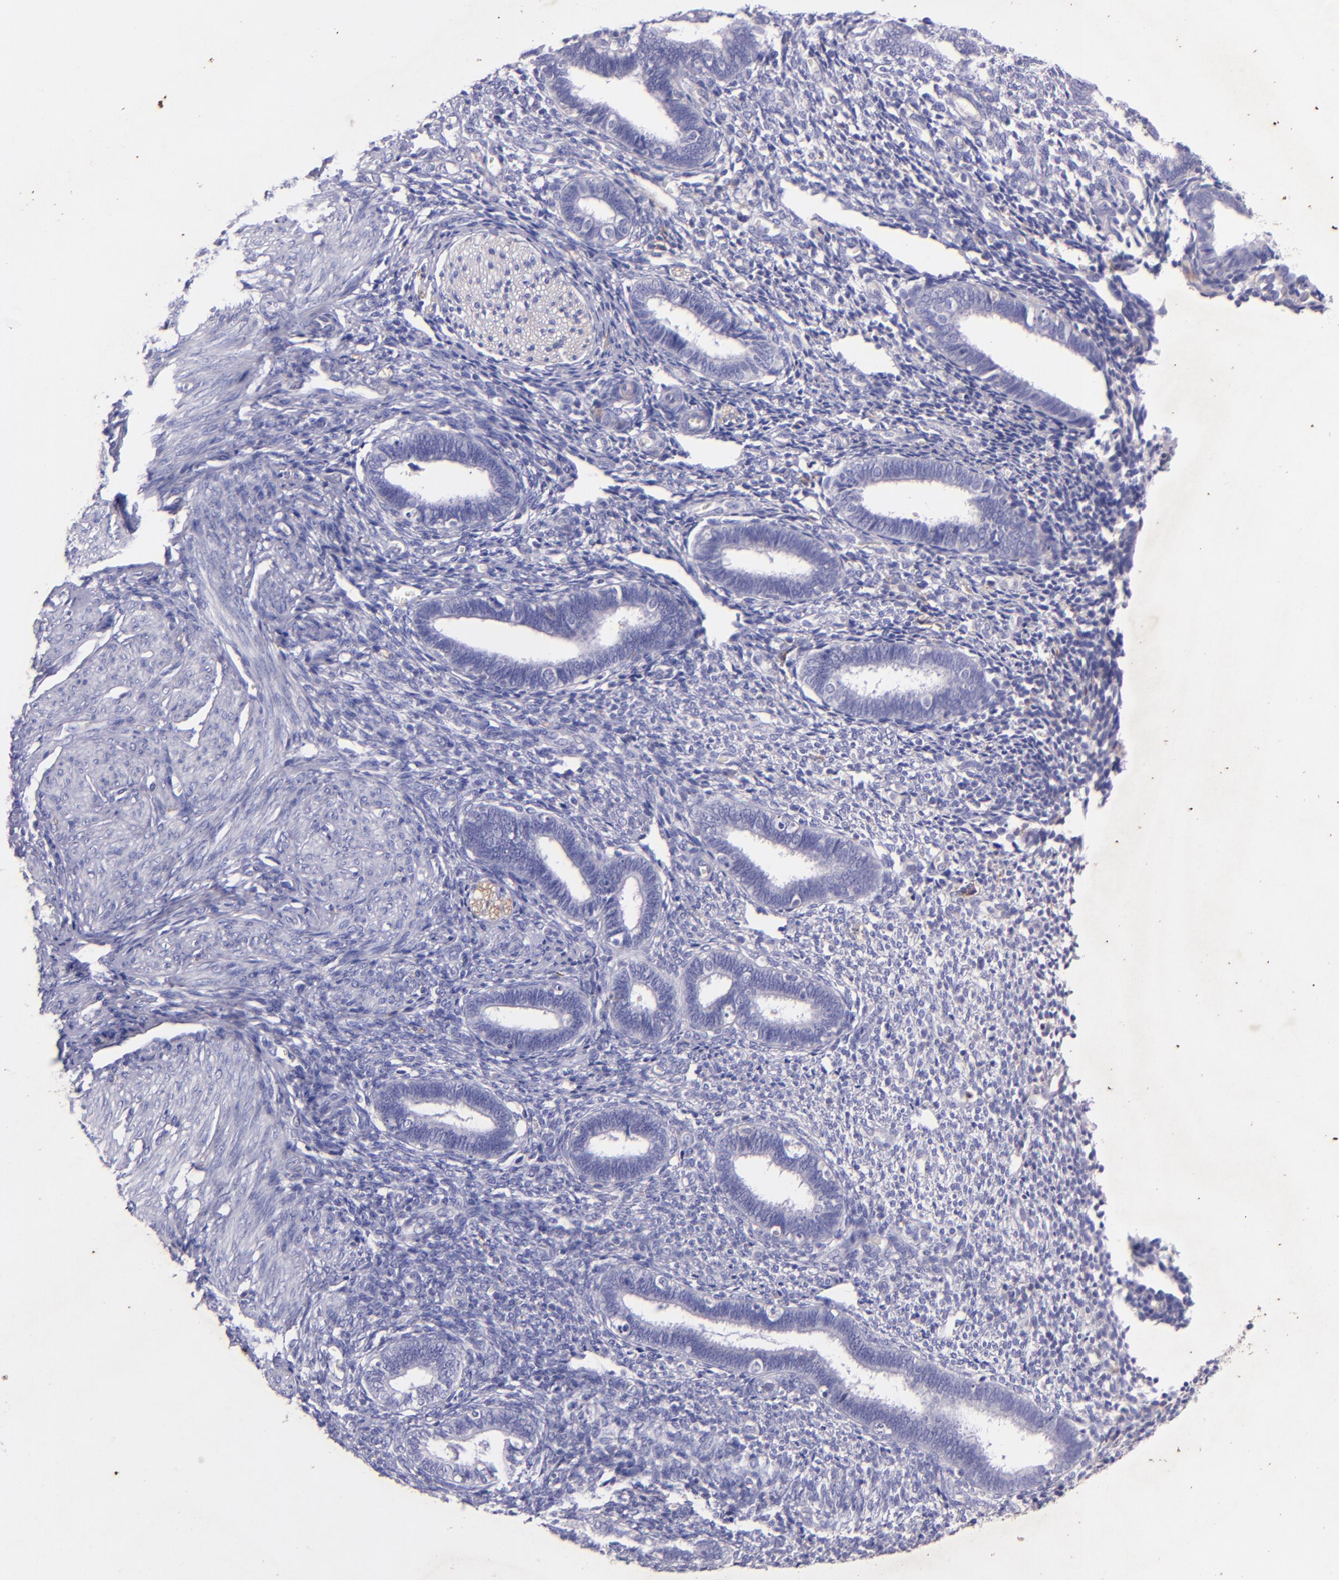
{"staining": {"intensity": "negative", "quantity": "none", "location": "none"}, "tissue": "endometrium", "cell_type": "Cells in endometrial stroma", "image_type": "normal", "snomed": [{"axis": "morphology", "description": "Normal tissue, NOS"}, {"axis": "topography", "description": "Endometrium"}], "caption": "The immunohistochemistry (IHC) micrograph has no significant staining in cells in endometrial stroma of endometrium.", "gene": "RET", "patient": {"sex": "female", "age": 27}}